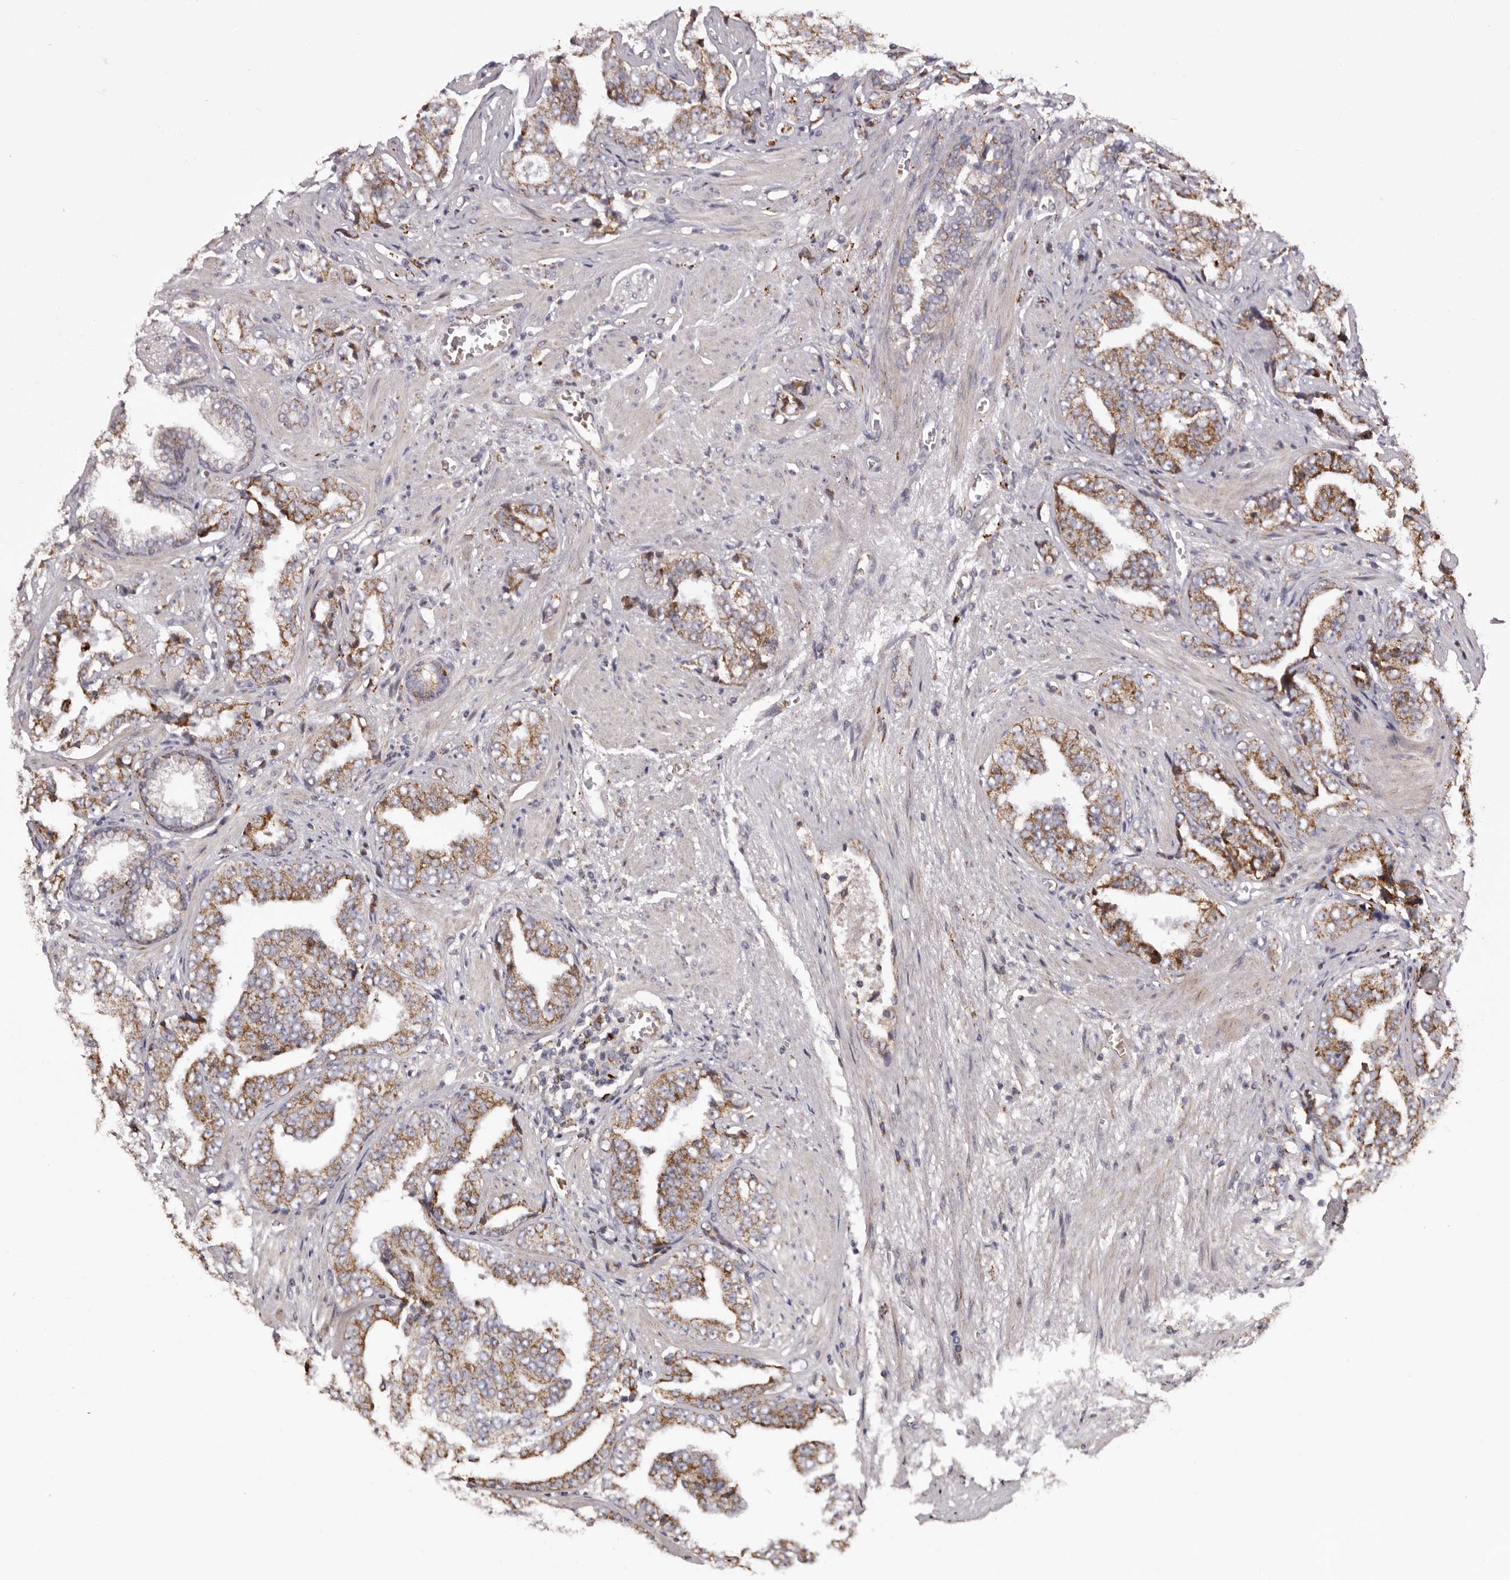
{"staining": {"intensity": "moderate", "quantity": ">75%", "location": "cytoplasmic/membranous"}, "tissue": "prostate cancer", "cell_type": "Tumor cells", "image_type": "cancer", "snomed": [{"axis": "morphology", "description": "Adenocarcinoma, High grade"}, {"axis": "topography", "description": "Prostate"}], "caption": "Prostate cancer (high-grade adenocarcinoma) stained for a protein displays moderate cytoplasmic/membranous positivity in tumor cells. The protein is shown in brown color, while the nuclei are stained blue.", "gene": "MECR", "patient": {"sex": "male", "age": 71}}